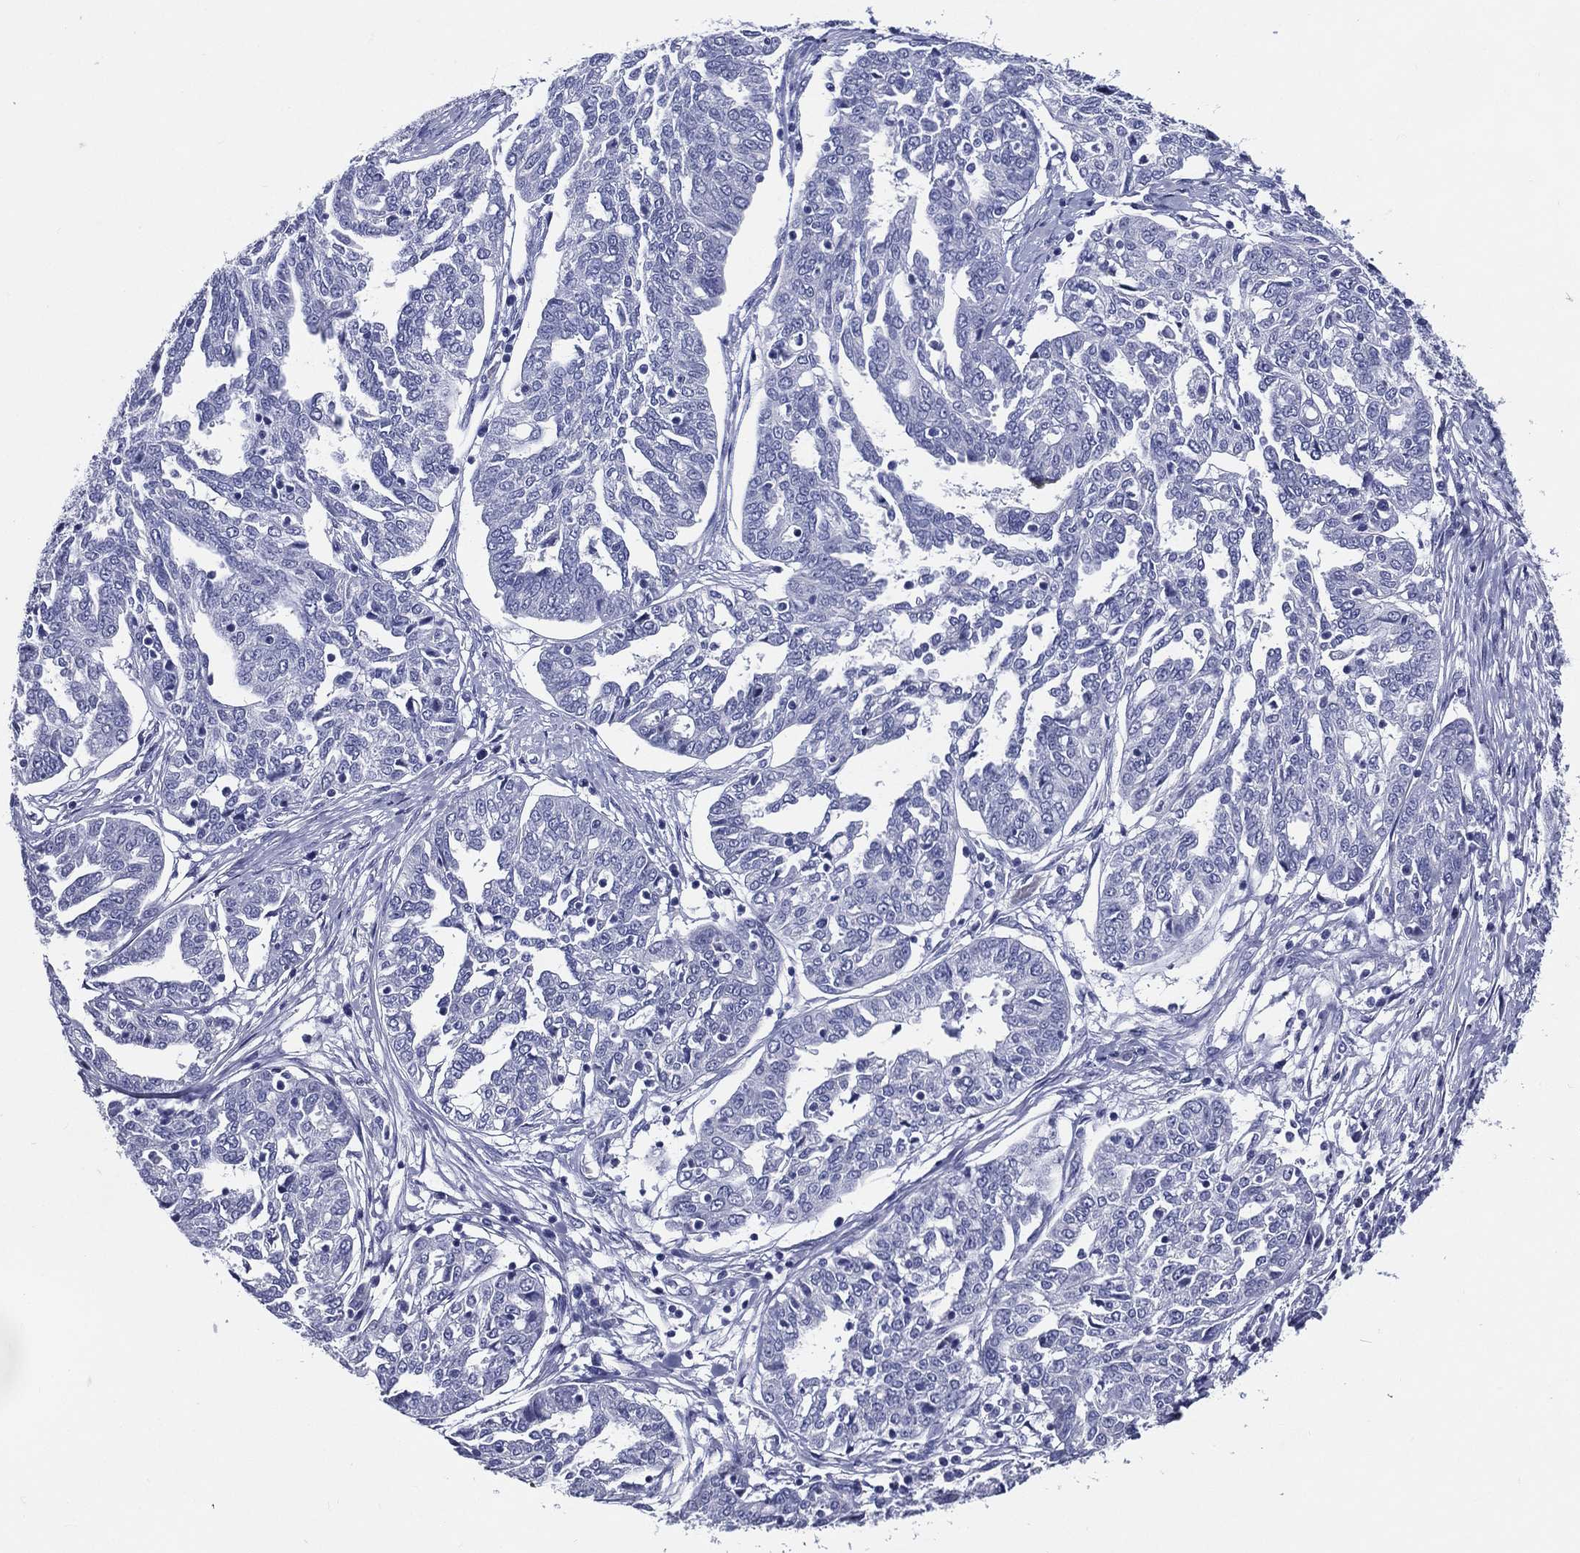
{"staining": {"intensity": "negative", "quantity": "none", "location": "none"}, "tissue": "ovarian cancer", "cell_type": "Tumor cells", "image_type": "cancer", "snomed": [{"axis": "morphology", "description": "Cystadenocarcinoma, serous, NOS"}, {"axis": "topography", "description": "Ovary"}], "caption": "A histopathology image of human serous cystadenocarcinoma (ovarian) is negative for staining in tumor cells. (Stains: DAB immunohistochemistry with hematoxylin counter stain, Microscopy: brightfield microscopy at high magnification).", "gene": "ACE2", "patient": {"sex": "female", "age": 67}}